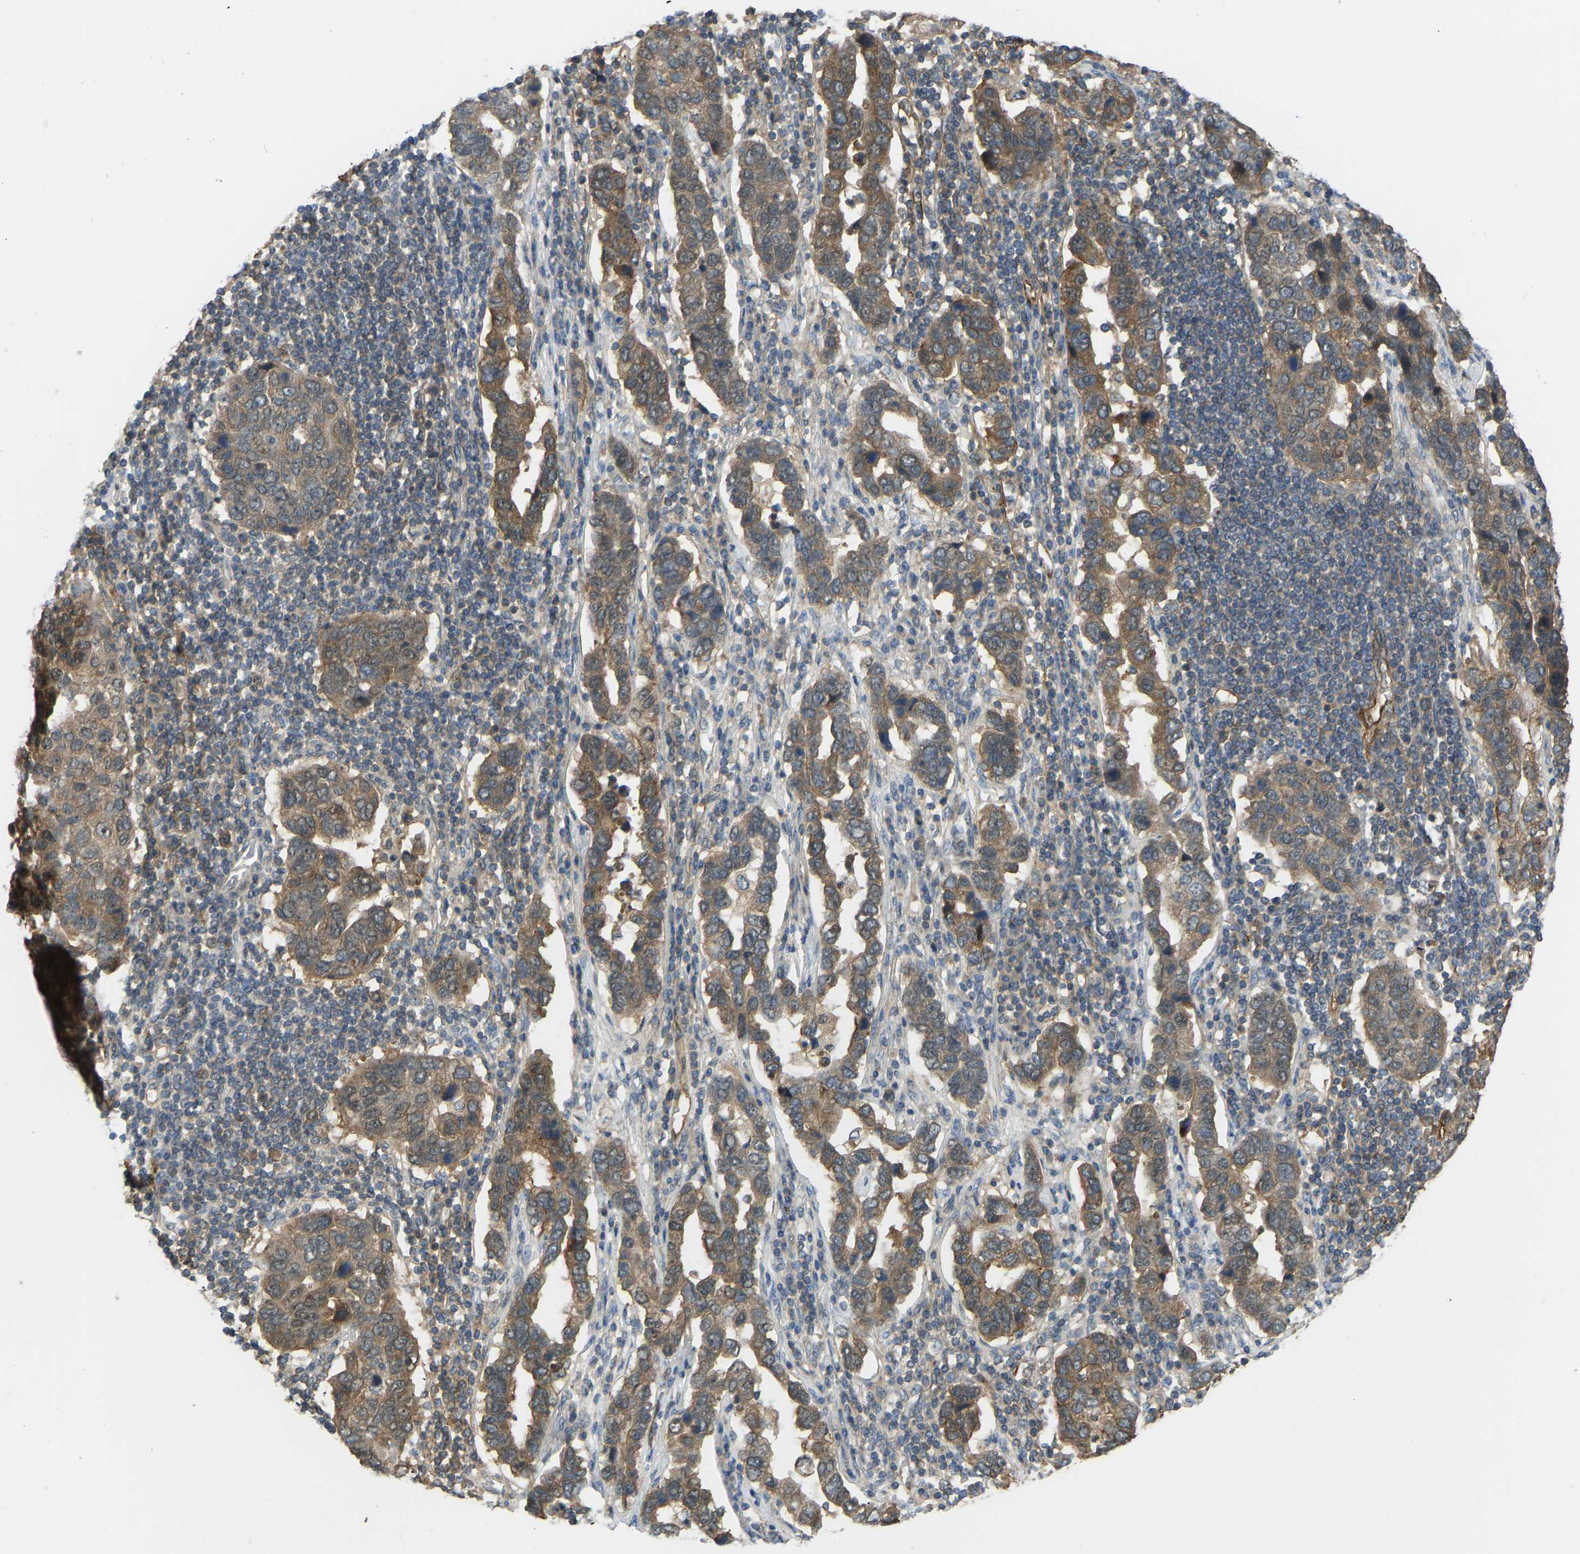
{"staining": {"intensity": "moderate", "quantity": ">75%", "location": "cytoplasmic/membranous"}, "tissue": "pancreatic cancer", "cell_type": "Tumor cells", "image_type": "cancer", "snomed": [{"axis": "morphology", "description": "Adenocarcinoma, NOS"}, {"axis": "topography", "description": "Pancreas"}], "caption": "Approximately >75% of tumor cells in pancreatic adenocarcinoma exhibit moderate cytoplasmic/membranous protein expression as visualized by brown immunohistochemical staining.", "gene": "CCT8", "patient": {"sex": "female", "age": 61}}